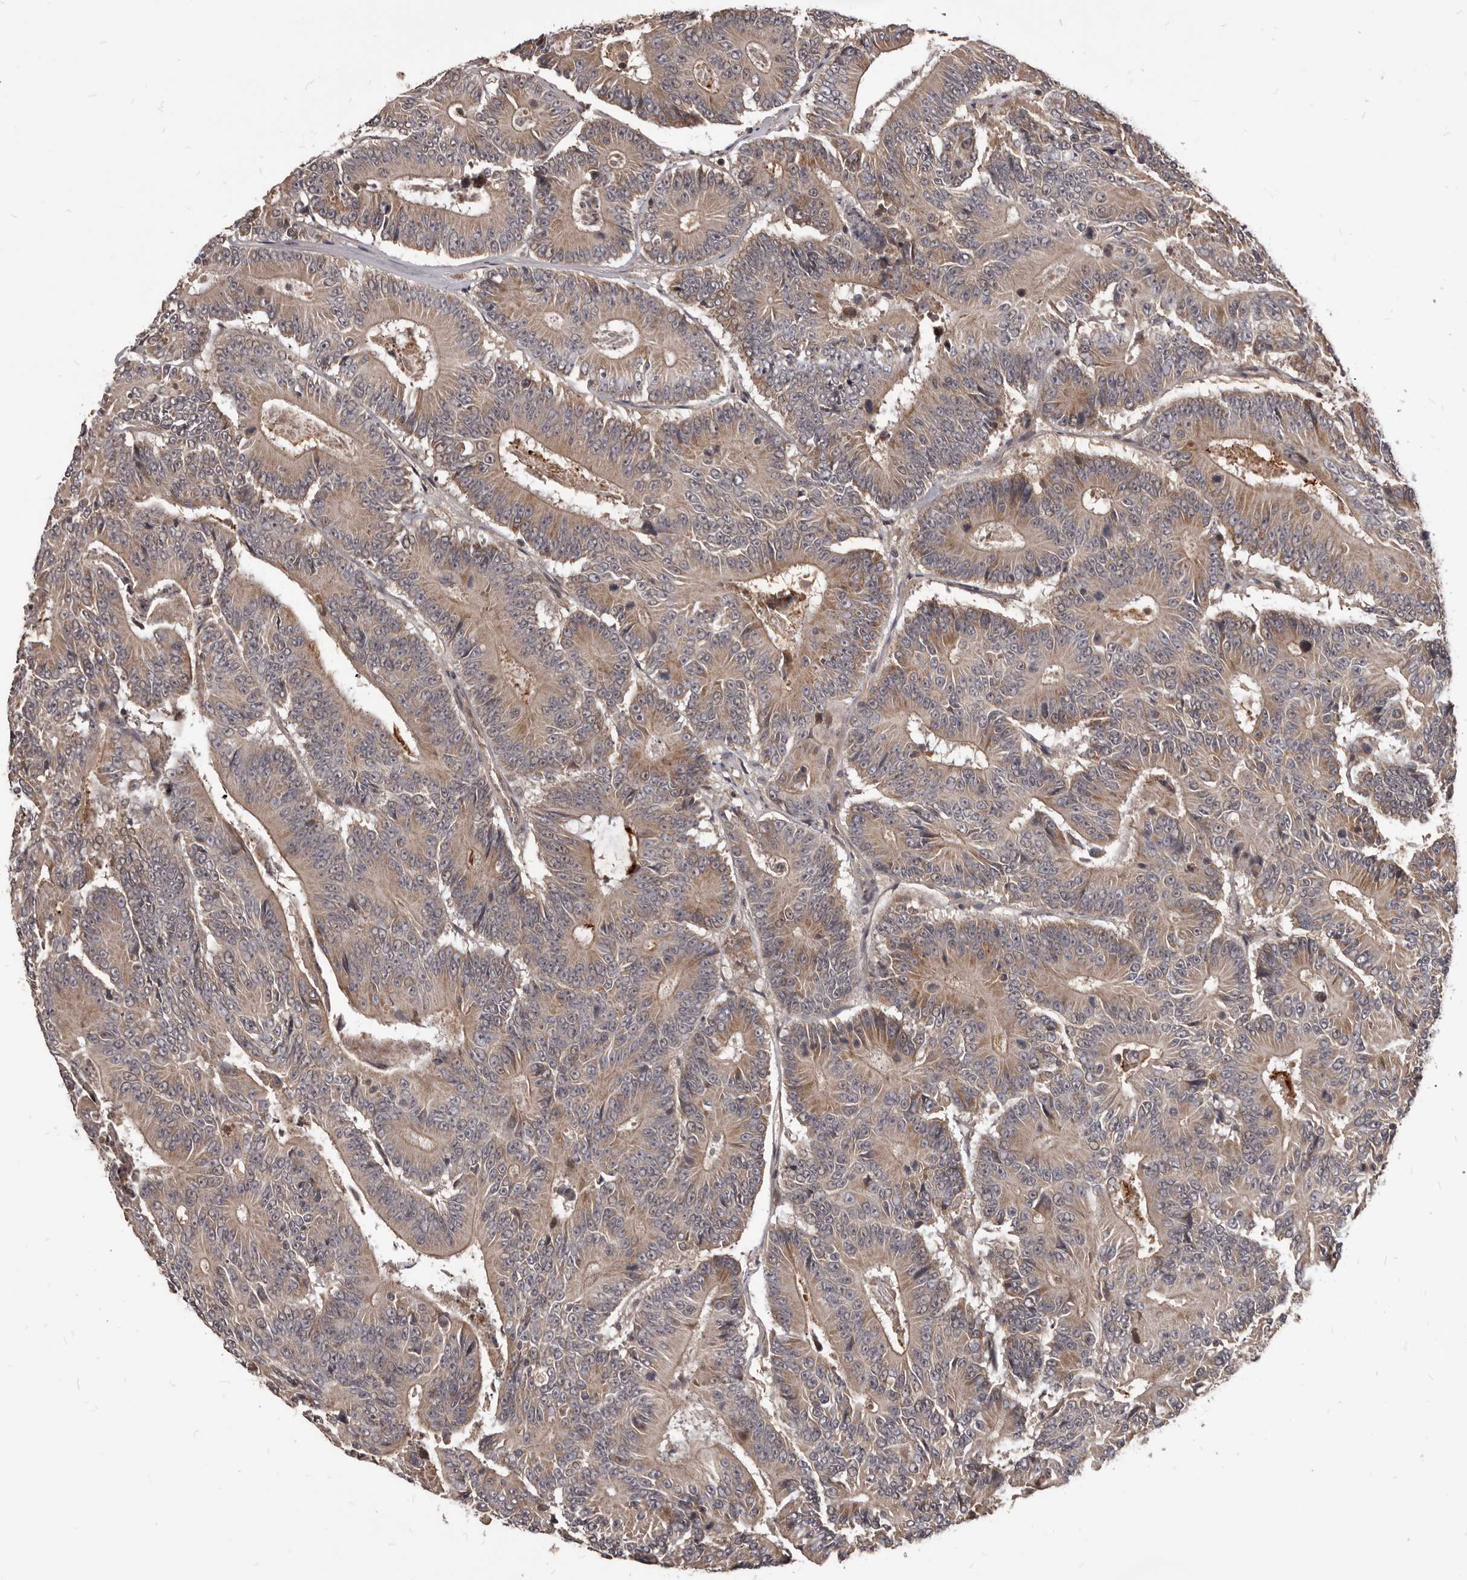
{"staining": {"intensity": "weak", "quantity": ">75%", "location": "cytoplasmic/membranous"}, "tissue": "colorectal cancer", "cell_type": "Tumor cells", "image_type": "cancer", "snomed": [{"axis": "morphology", "description": "Adenocarcinoma, NOS"}, {"axis": "topography", "description": "Colon"}], "caption": "Weak cytoplasmic/membranous positivity for a protein is appreciated in about >75% of tumor cells of colorectal adenocarcinoma using IHC.", "gene": "GABPB2", "patient": {"sex": "male", "age": 83}}